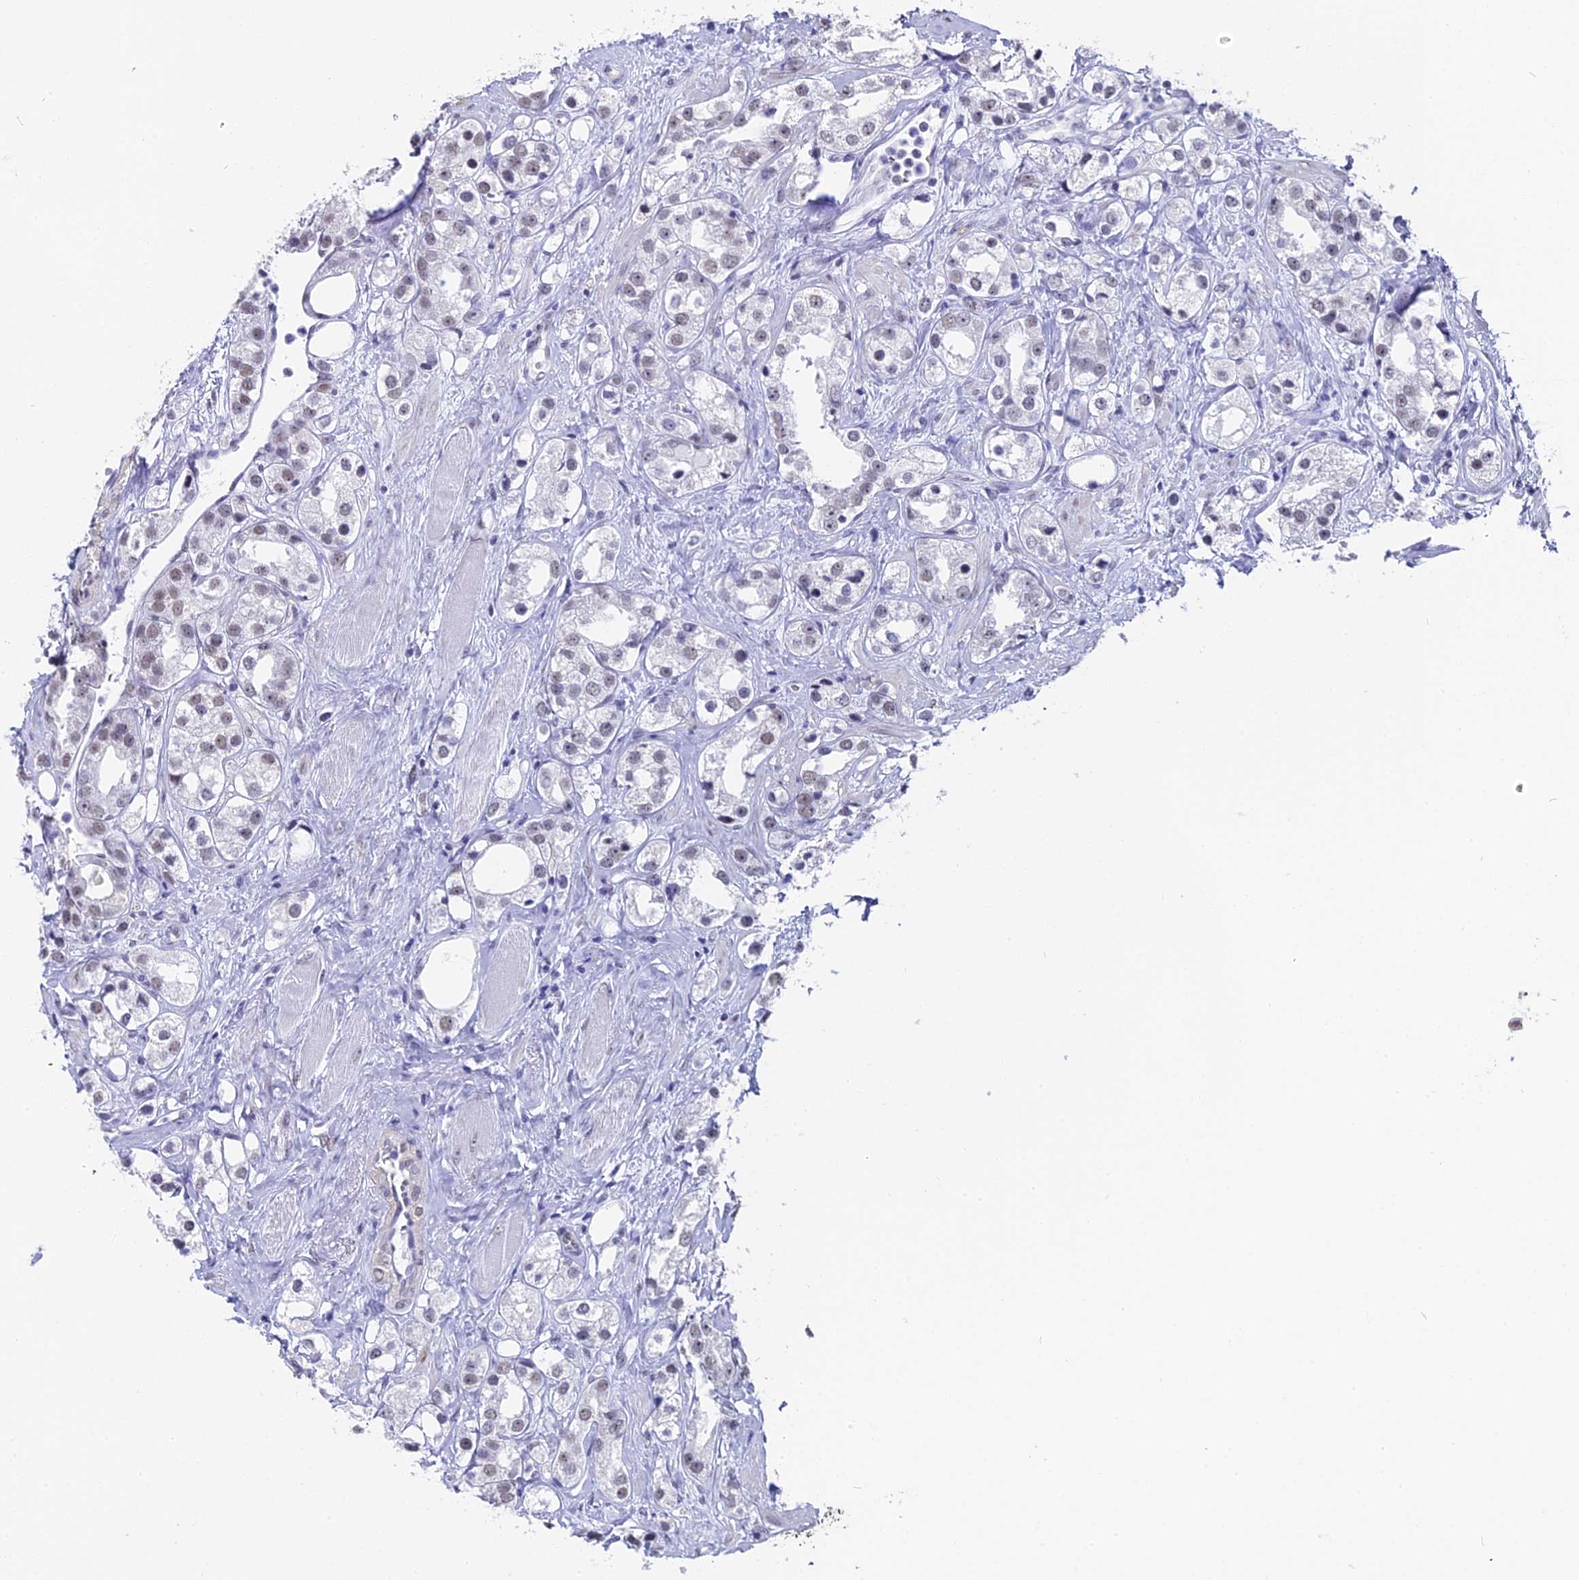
{"staining": {"intensity": "weak", "quantity": "<25%", "location": "nuclear"}, "tissue": "prostate cancer", "cell_type": "Tumor cells", "image_type": "cancer", "snomed": [{"axis": "morphology", "description": "Adenocarcinoma, NOS"}, {"axis": "topography", "description": "Prostate"}], "caption": "Immunohistochemical staining of human prostate cancer (adenocarcinoma) shows no significant expression in tumor cells.", "gene": "CD2BP2", "patient": {"sex": "male", "age": 79}}